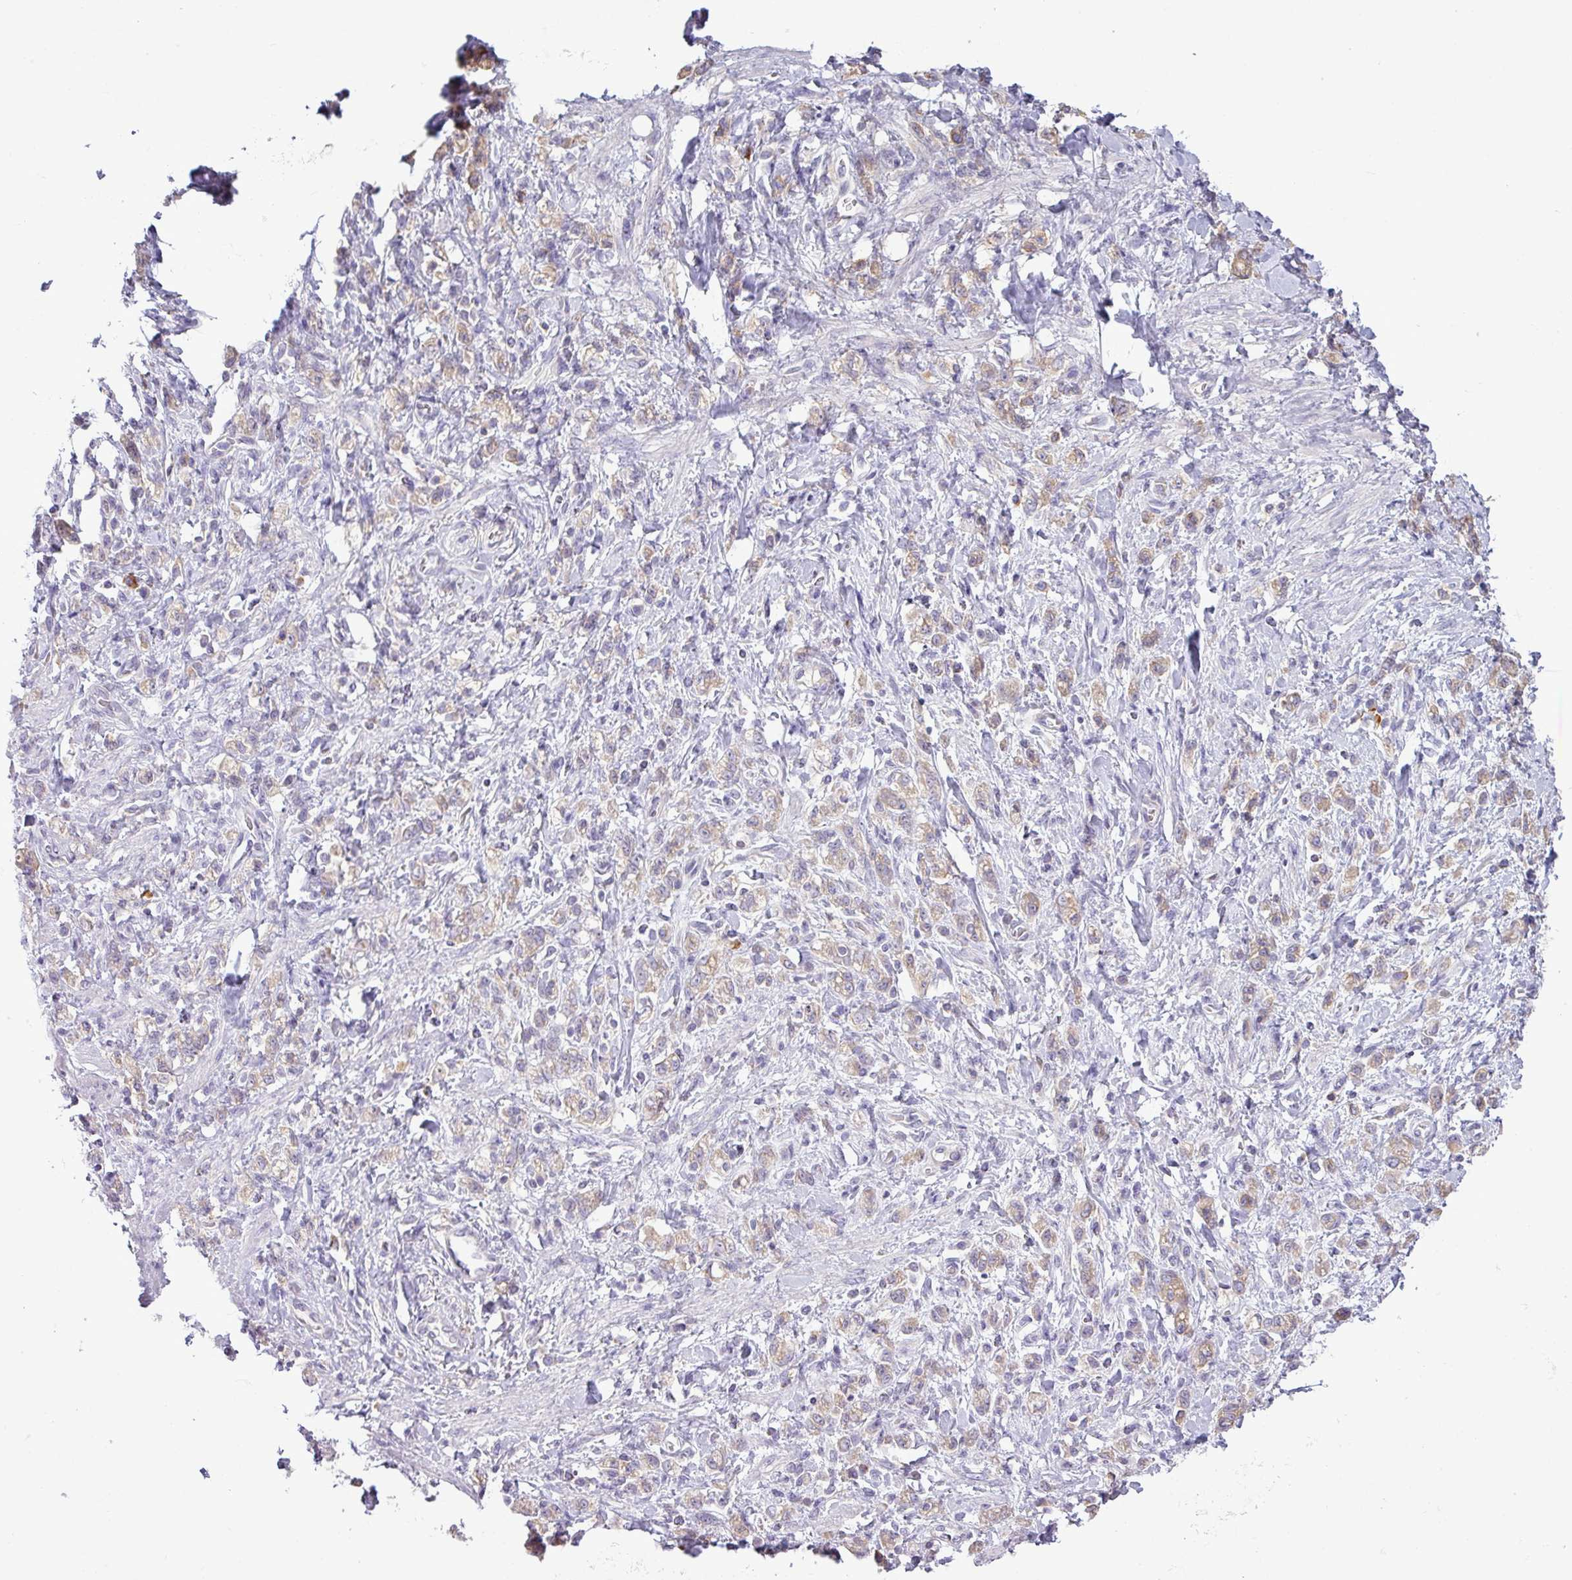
{"staining": {"intensity": "weak", "quantity": "25%-75%", "location": "cytoplasmic/membranous"}, "tissue": "stomach cancer", "cell_type": "Tumor cells", "image_type": "cancer", "snomed": [{"axis": "morphology", "description": "Adenocarcinoma, NOS"}, {"axis": "topography", "description": "Stomach"}], "caption": "This micrograph demonstrates immunohistochemistry (IHC) staining of stomach cancer (adenocarcinoma), with low weak cytoplasmic/membranous staining in about 25%-75% of tumor cells.", "gene": "STAT5A", "patient": {"sex": "male", "age": 77}}